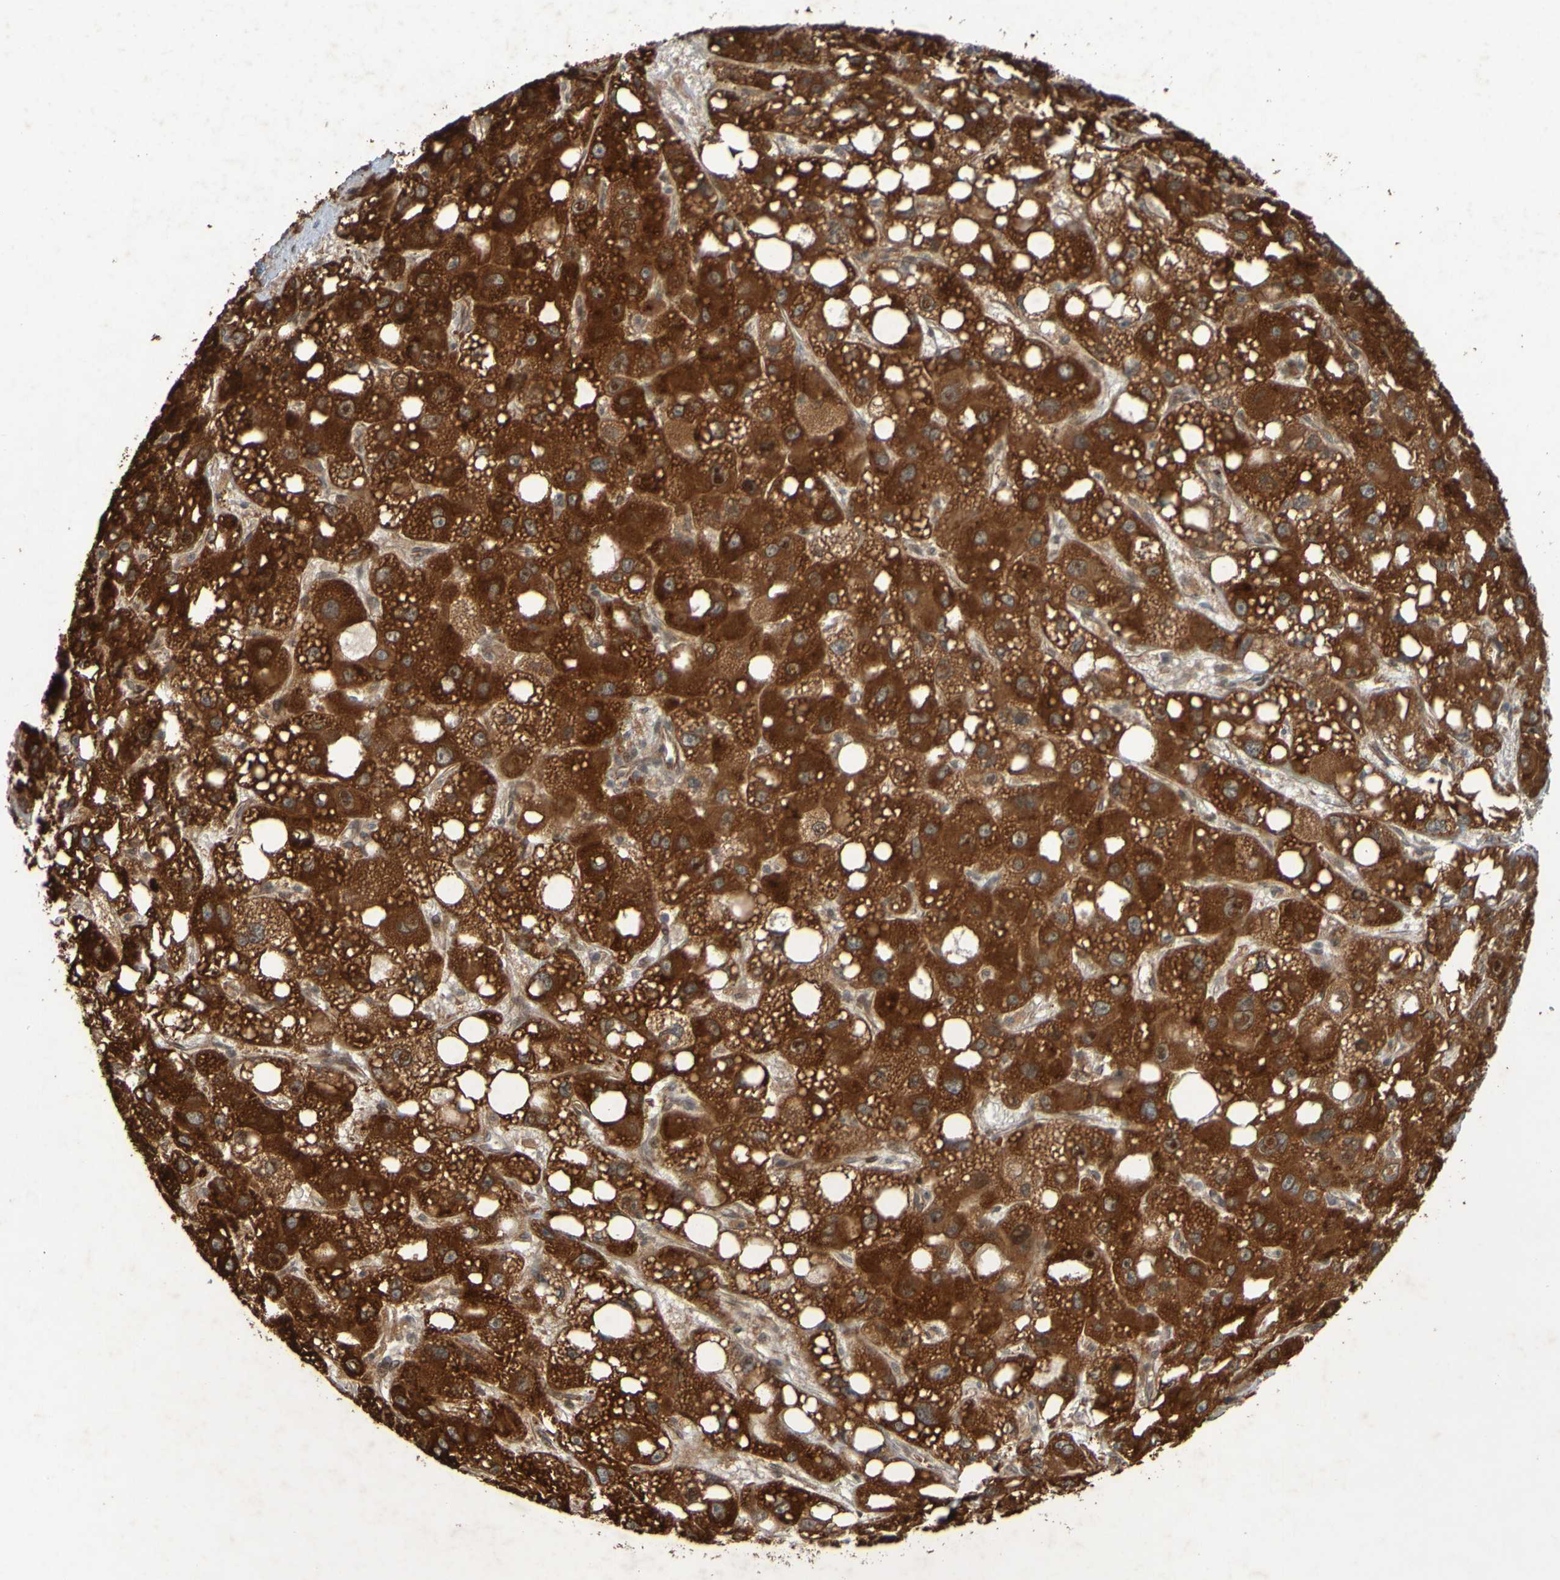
{"staining": {"intensity": "strong", "quantity": ">75%", "location": "cytoplasmic/membranous"}, "tissue": "liver cancer", "cell_type": "Tumor cells", "image_type": "cancer", "snomed": [{"axis": "morphology", "description": "Carcinoma, Hepatocellular, NOS"}, {"axis": "topography", "description": "Liver"}], "caption": "About >75% of tumor cells in human hepatocellular carcinoma (liver) show strong cytoplasmic/membranous protein staining as visualized by brown immunohistochemical staining.", "gene": "MCPH1", "patient": {"sex": "male", "age": 55}}